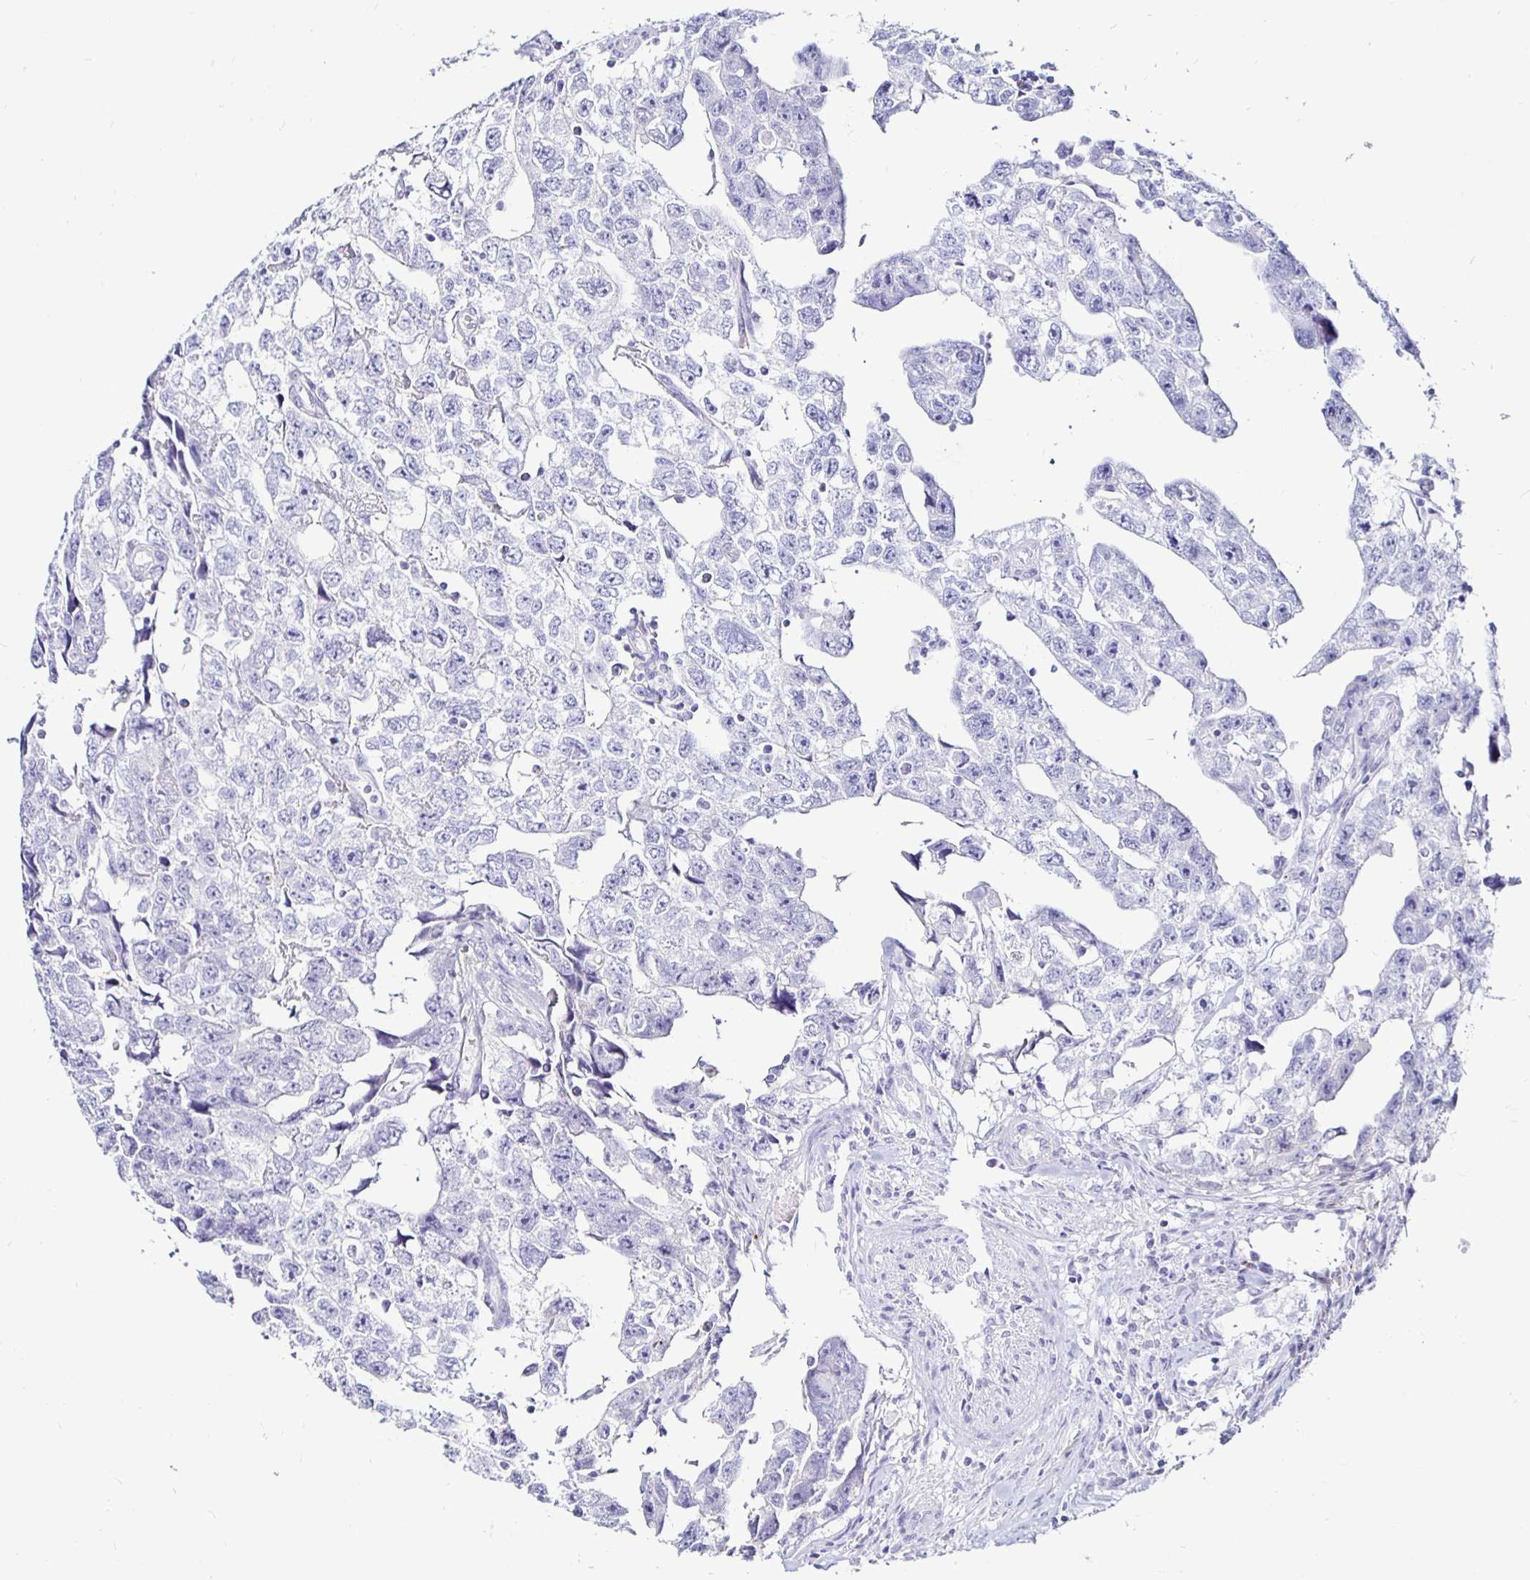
{"staining": {"intensity": "negative", "quantity": "none", "location": "none"}, "tissue": "testis cancer", "cell_type": "Tumor cells", "image_type": "cancer", "snomed": [{"axis": "morphology", "description": "Carcinoma, Embryonal, NOS"}, {"axis": "topography", "description": "Testis"}], "caption": "There is no significant expression in tumor cells of testis cancer.", "gene": "TIMP1", "patient": {"sex": "male", "age": 22}}